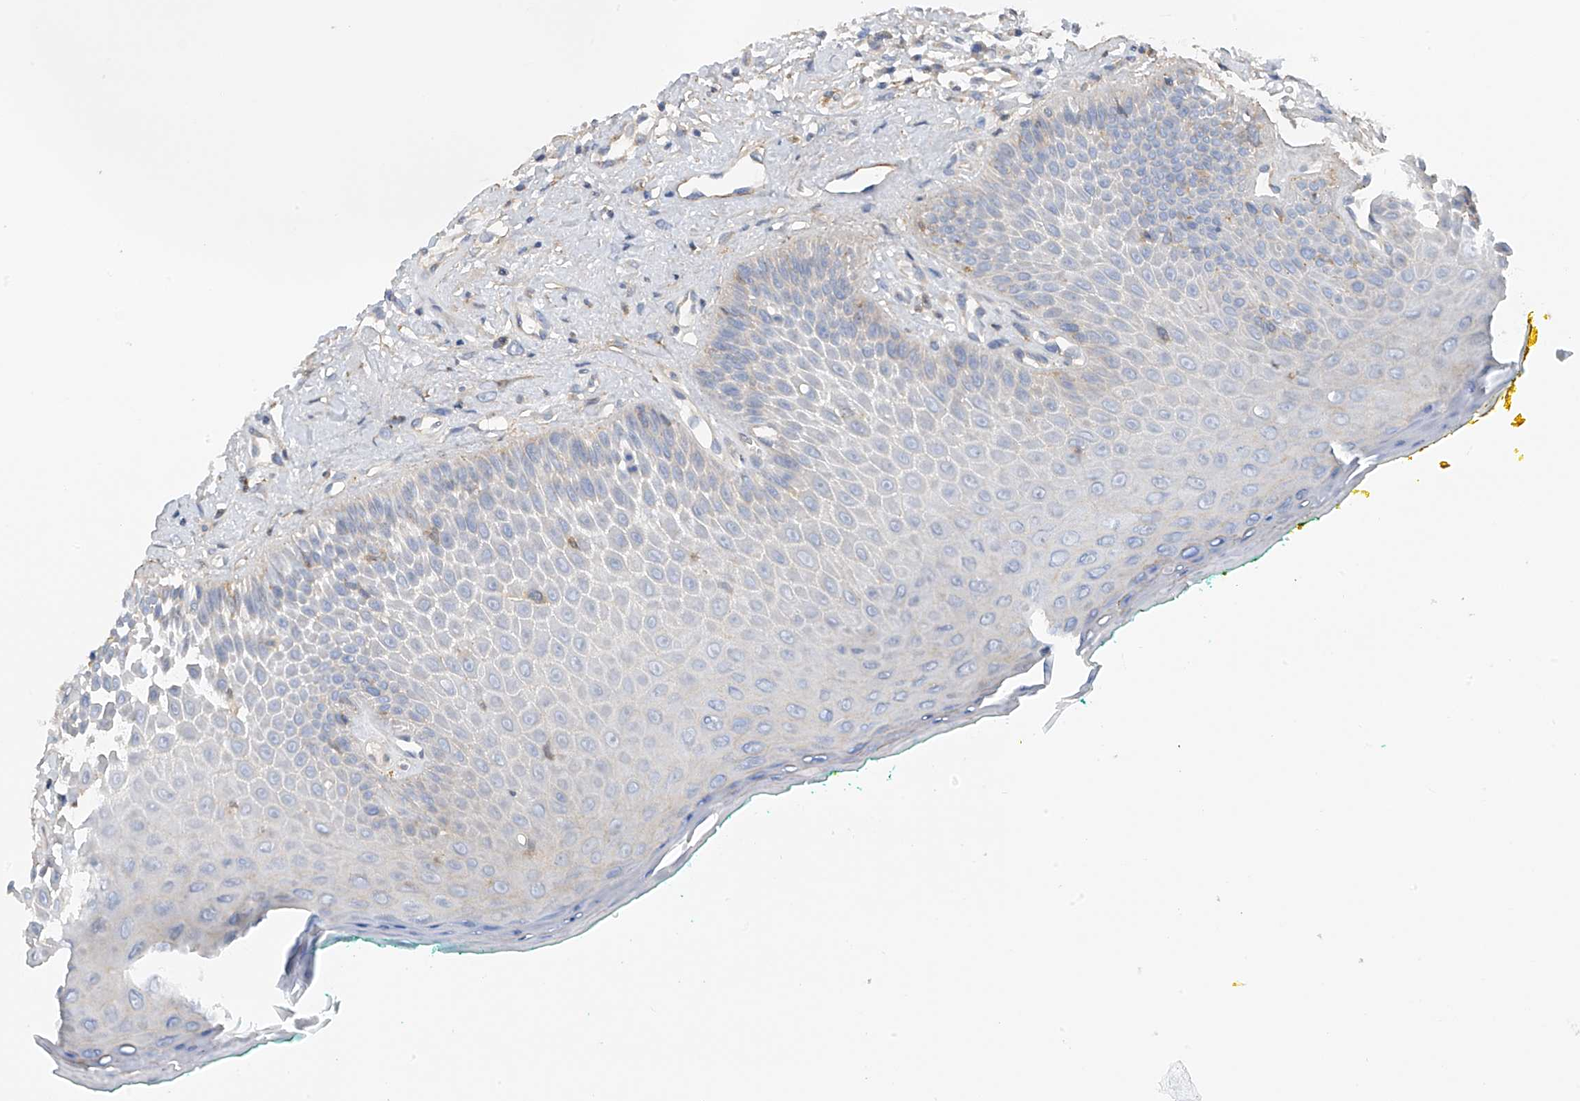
{"staining": {"intensity": "negative", "quantity": "none", "location": "none"}, "tissue": "oral mucosa", "cell_type": "Squamous epithelial cells", "image_type": "normal", "snomed": [{"axis": "morphology", "description": "Normal tissue, NOS"}, {"axis": "topography", "description": "Oral tissue"}], "caption": "This is a photomicrograph of immunohistochemistry (IHC) staining of unremarkable oral mucosa, which shows no positivity in squamous epithelial cells. The staining is performed using DAB brown chromogen with nuclei counter-stained in using hematoxylin.", "gene": "NALCN", "patient": {"sex": "female", "age": 70}}